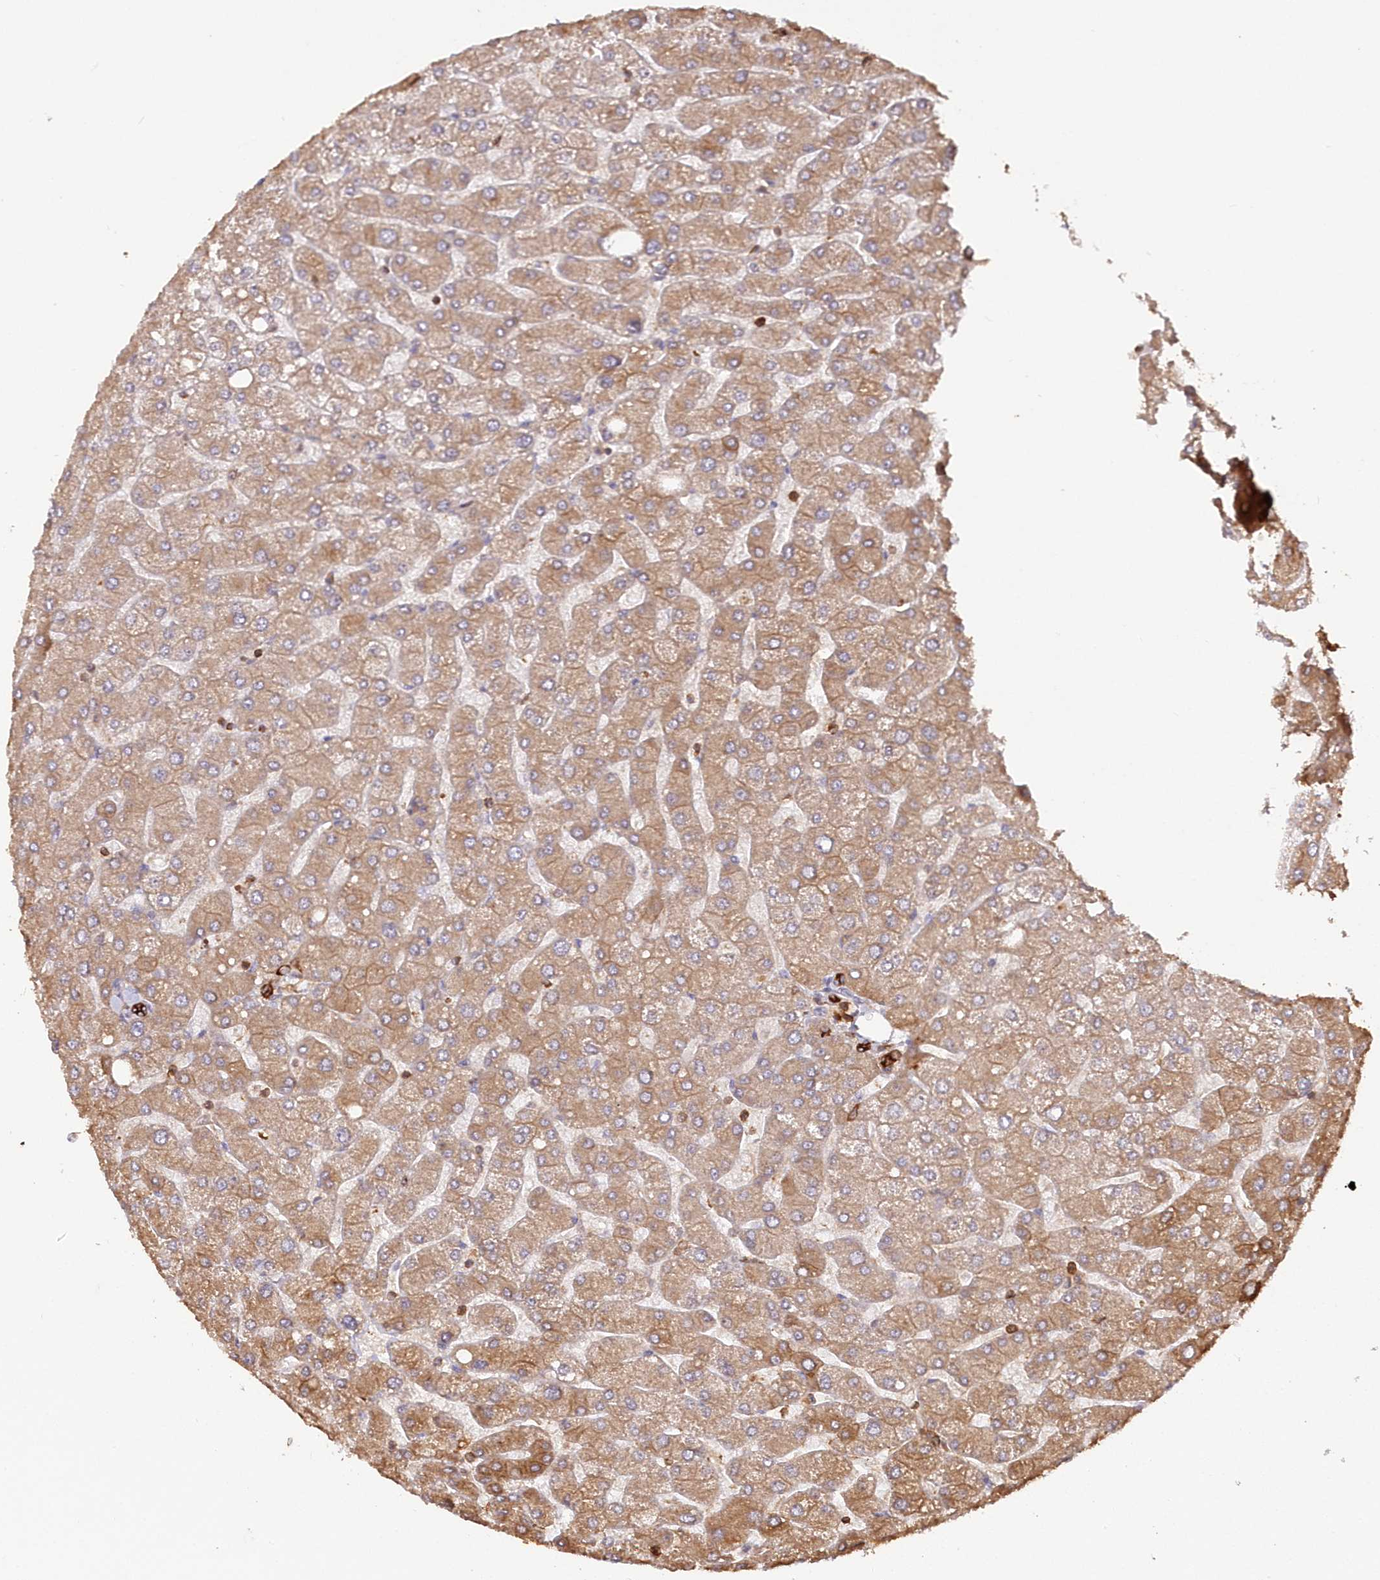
{"staining": {"intensity": "strong", "quantity": ">75%", "location": "cytoplasmic/membranous"}, "tissue": "liver", "cell_type": "Cholangiocytes", "image_type": "normal", "snomed": [{"axis": "morphology", "description": "Normal tissue, NOS"}, {"axis": "topography", "description": "Liver"}], "caption": "A high-resolution image shows immunohistochemistry staining of unremarkable liver, which reveals strong cytoplasmic/membranous expression in approximately >75% of cholangiocytes. (DAB IHC, brown staining for protein, blue staining for nuclei).", "gene": "SNED1", "patient": {"sex": "male", "age": 55}}